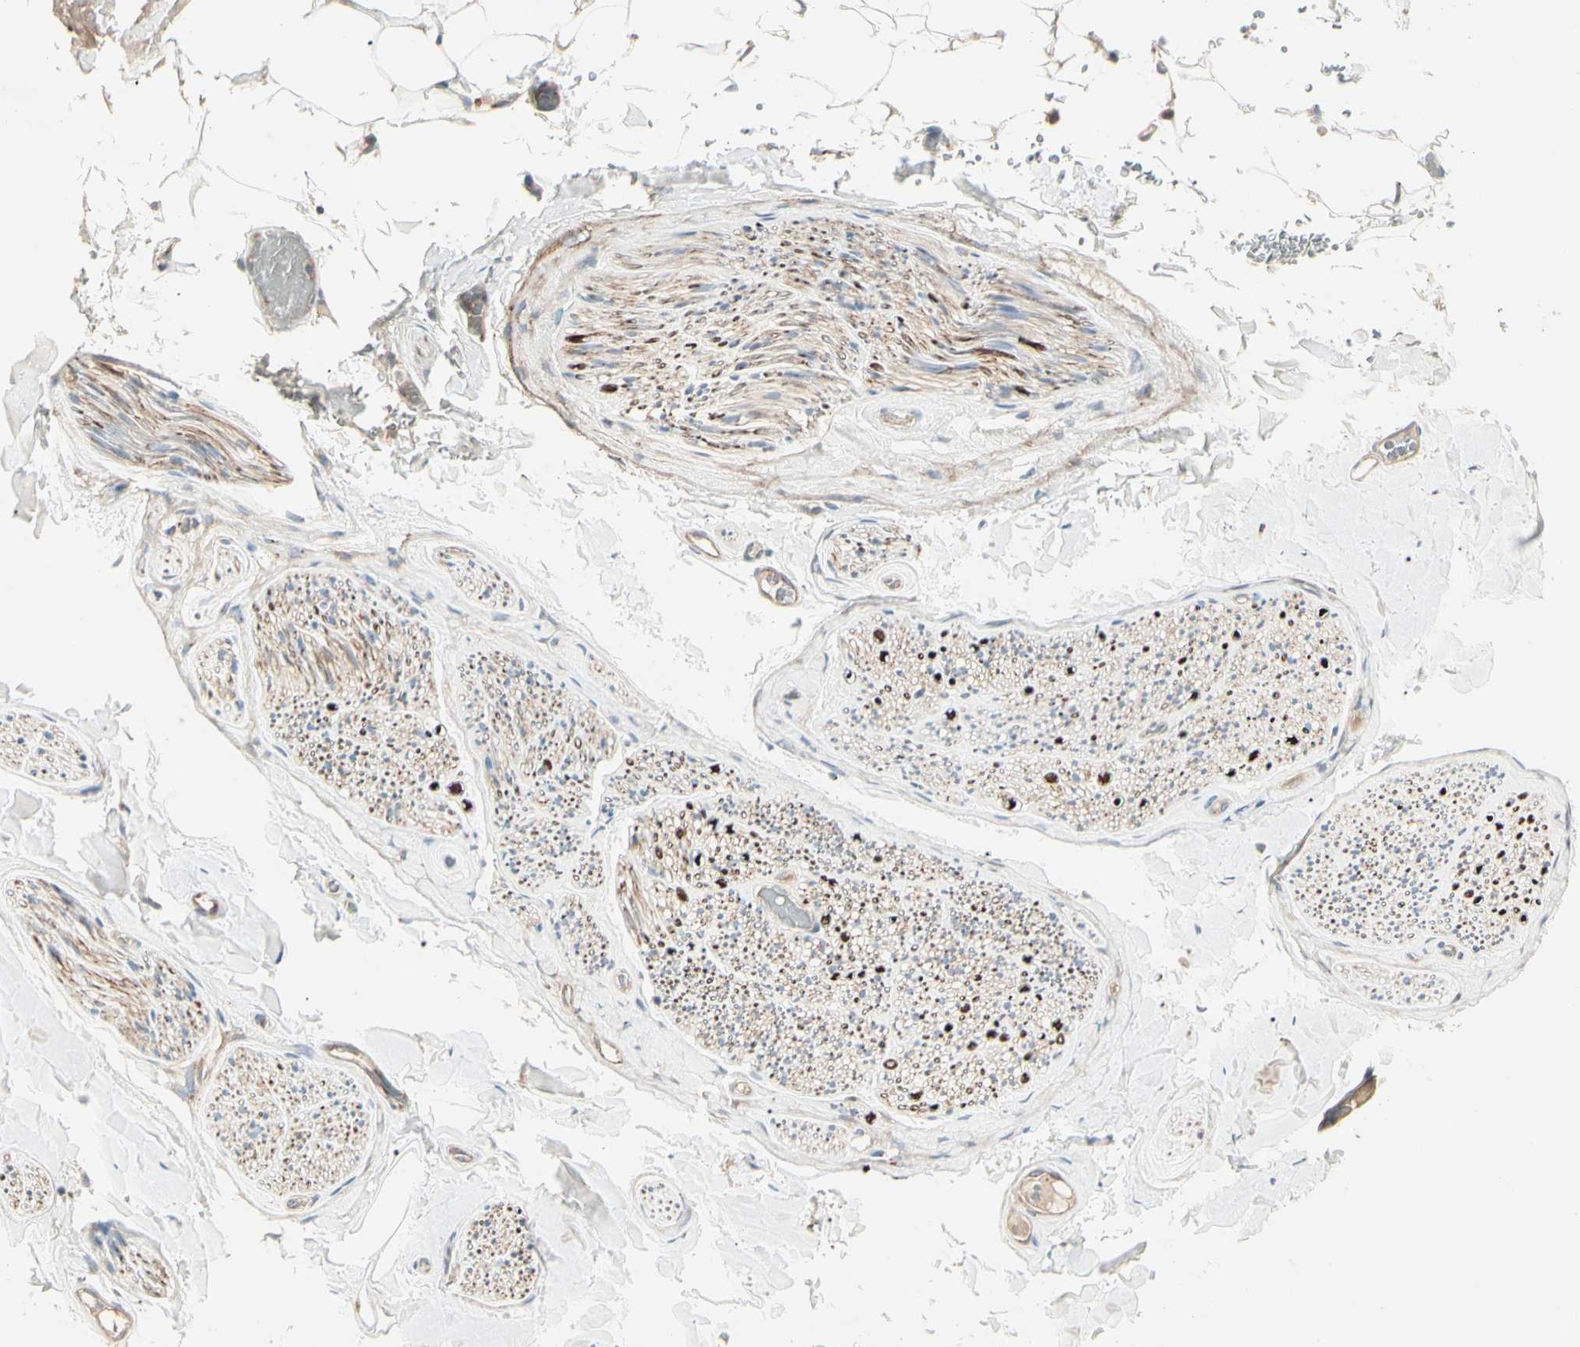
{"staining": {"intensity": "moderate", "quantity": "25%-75%", "location": "cytoplasmic/membranous"}, "tissue": "adipose tissue", "cell_type": "Adipocytes", "image_type": "normal", "snomed": [{"axis": "morphology", "description": "Normal tissue, NOS"}, {"axis": "topography", "description": "Peripheral nerve tissue"}], "caption": "The immunohistochemical stain shows moderate cytoplasmic/membranous staining in adipocytes of normal adipose tissue. Using DAB (brown) and hematoxylin (blue) stains, captured at high magnification using brightfield microscopy.", "gene": "ABCA3", "patient": {"sex": "male", "age": 70}}